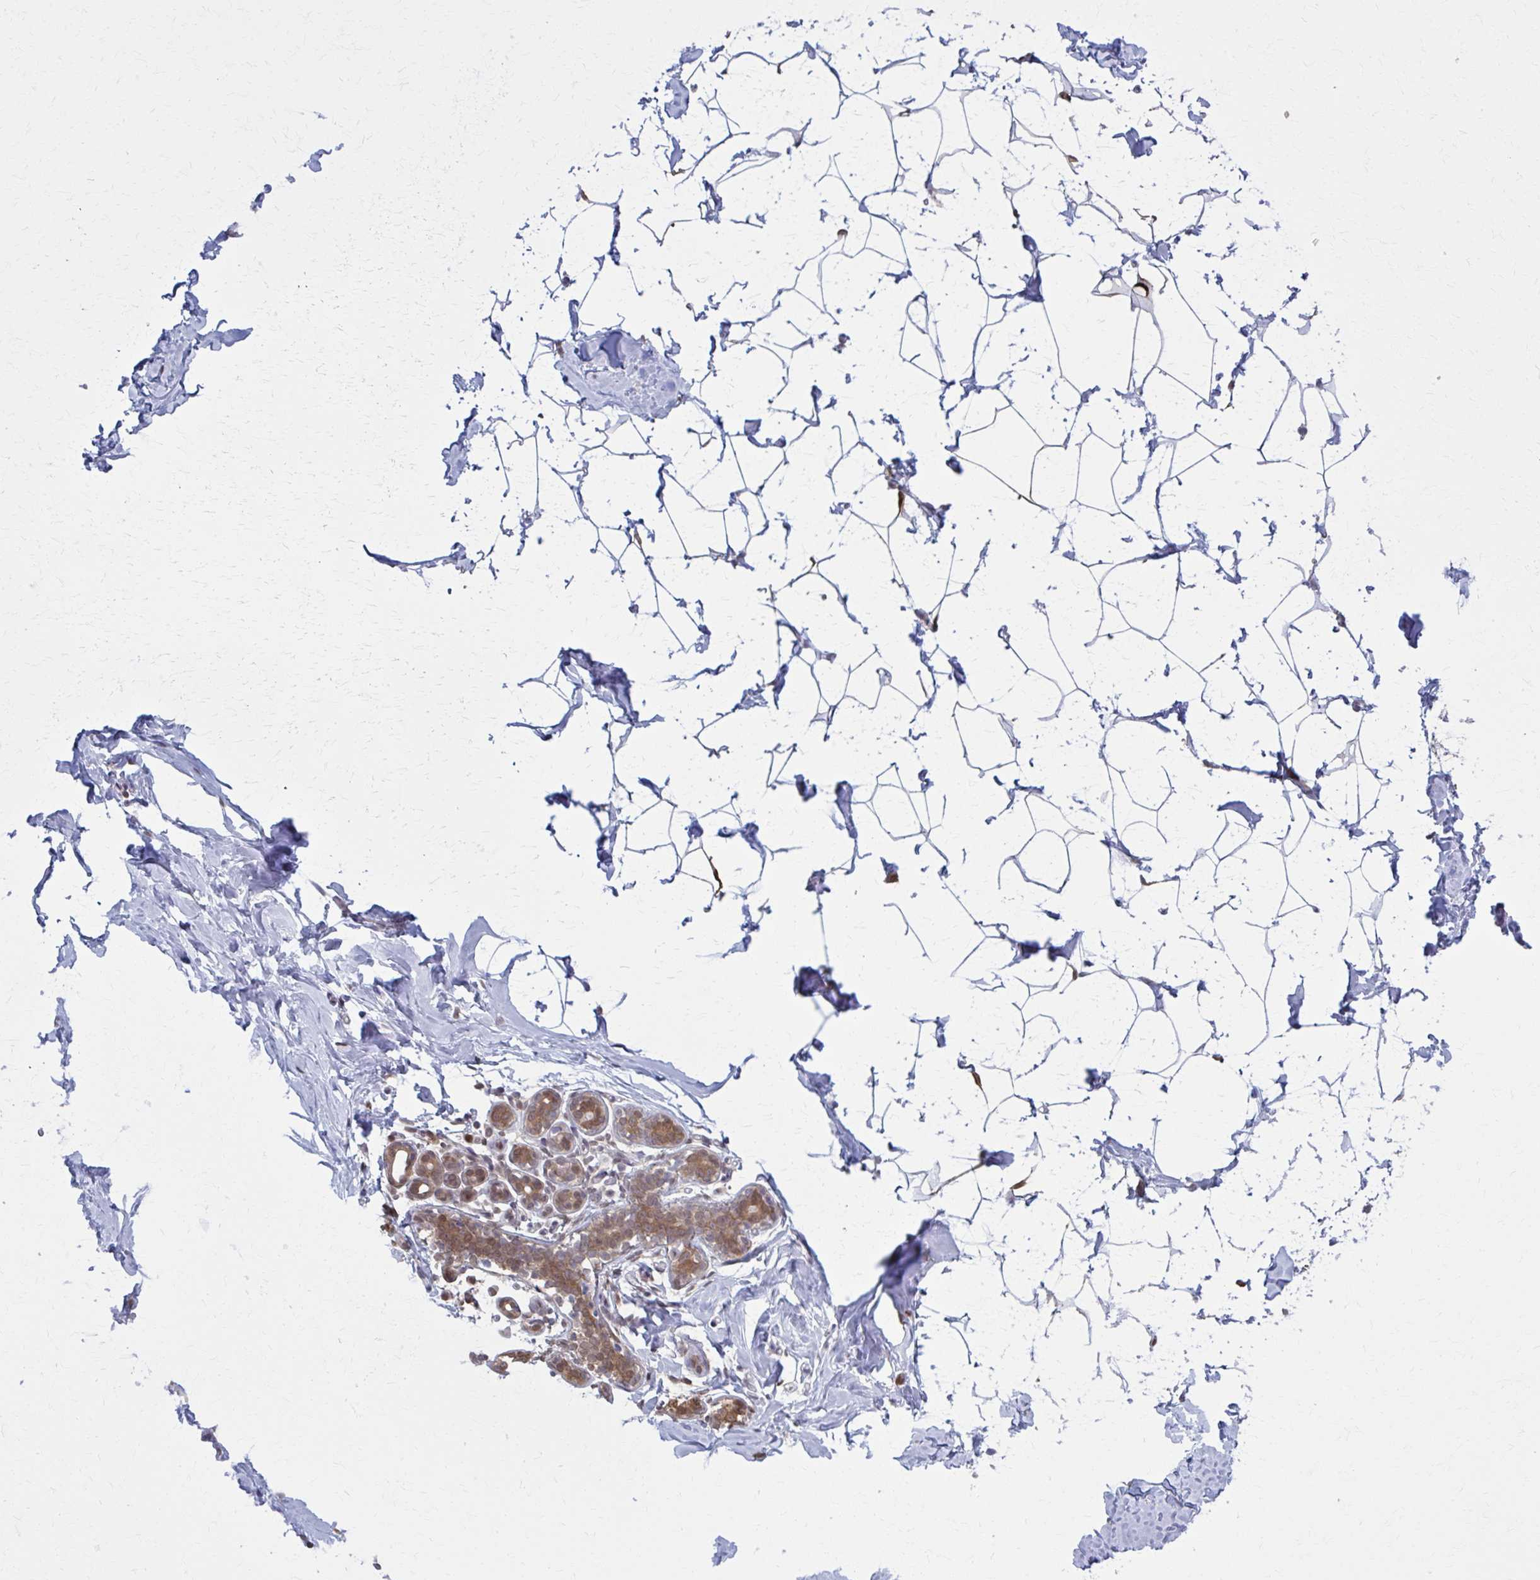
{"staining": {"intensity": "negative", "quantity": "none", "location": "none"}, "tissue": "breast", "cell_type": "Adipocytes", "image_type": "normal", "snomed": [{"axis": "morphology", "description": "Normal tissue, NOS"}, {"axis": "topography", "description": "Breast"}], "caption": "DAB immunohistochemical staining of normal human breast reveals no significant expression in adipocytes. The staining was performed using DAB (3,3'-diaminobenzidine) to visualize the protein expression in brown, while the nuclei were stained in blue with hematoxylin (Magnification: 20x).", "gene": "MDH1", "patient": {"sex": "female", "age": 32}}